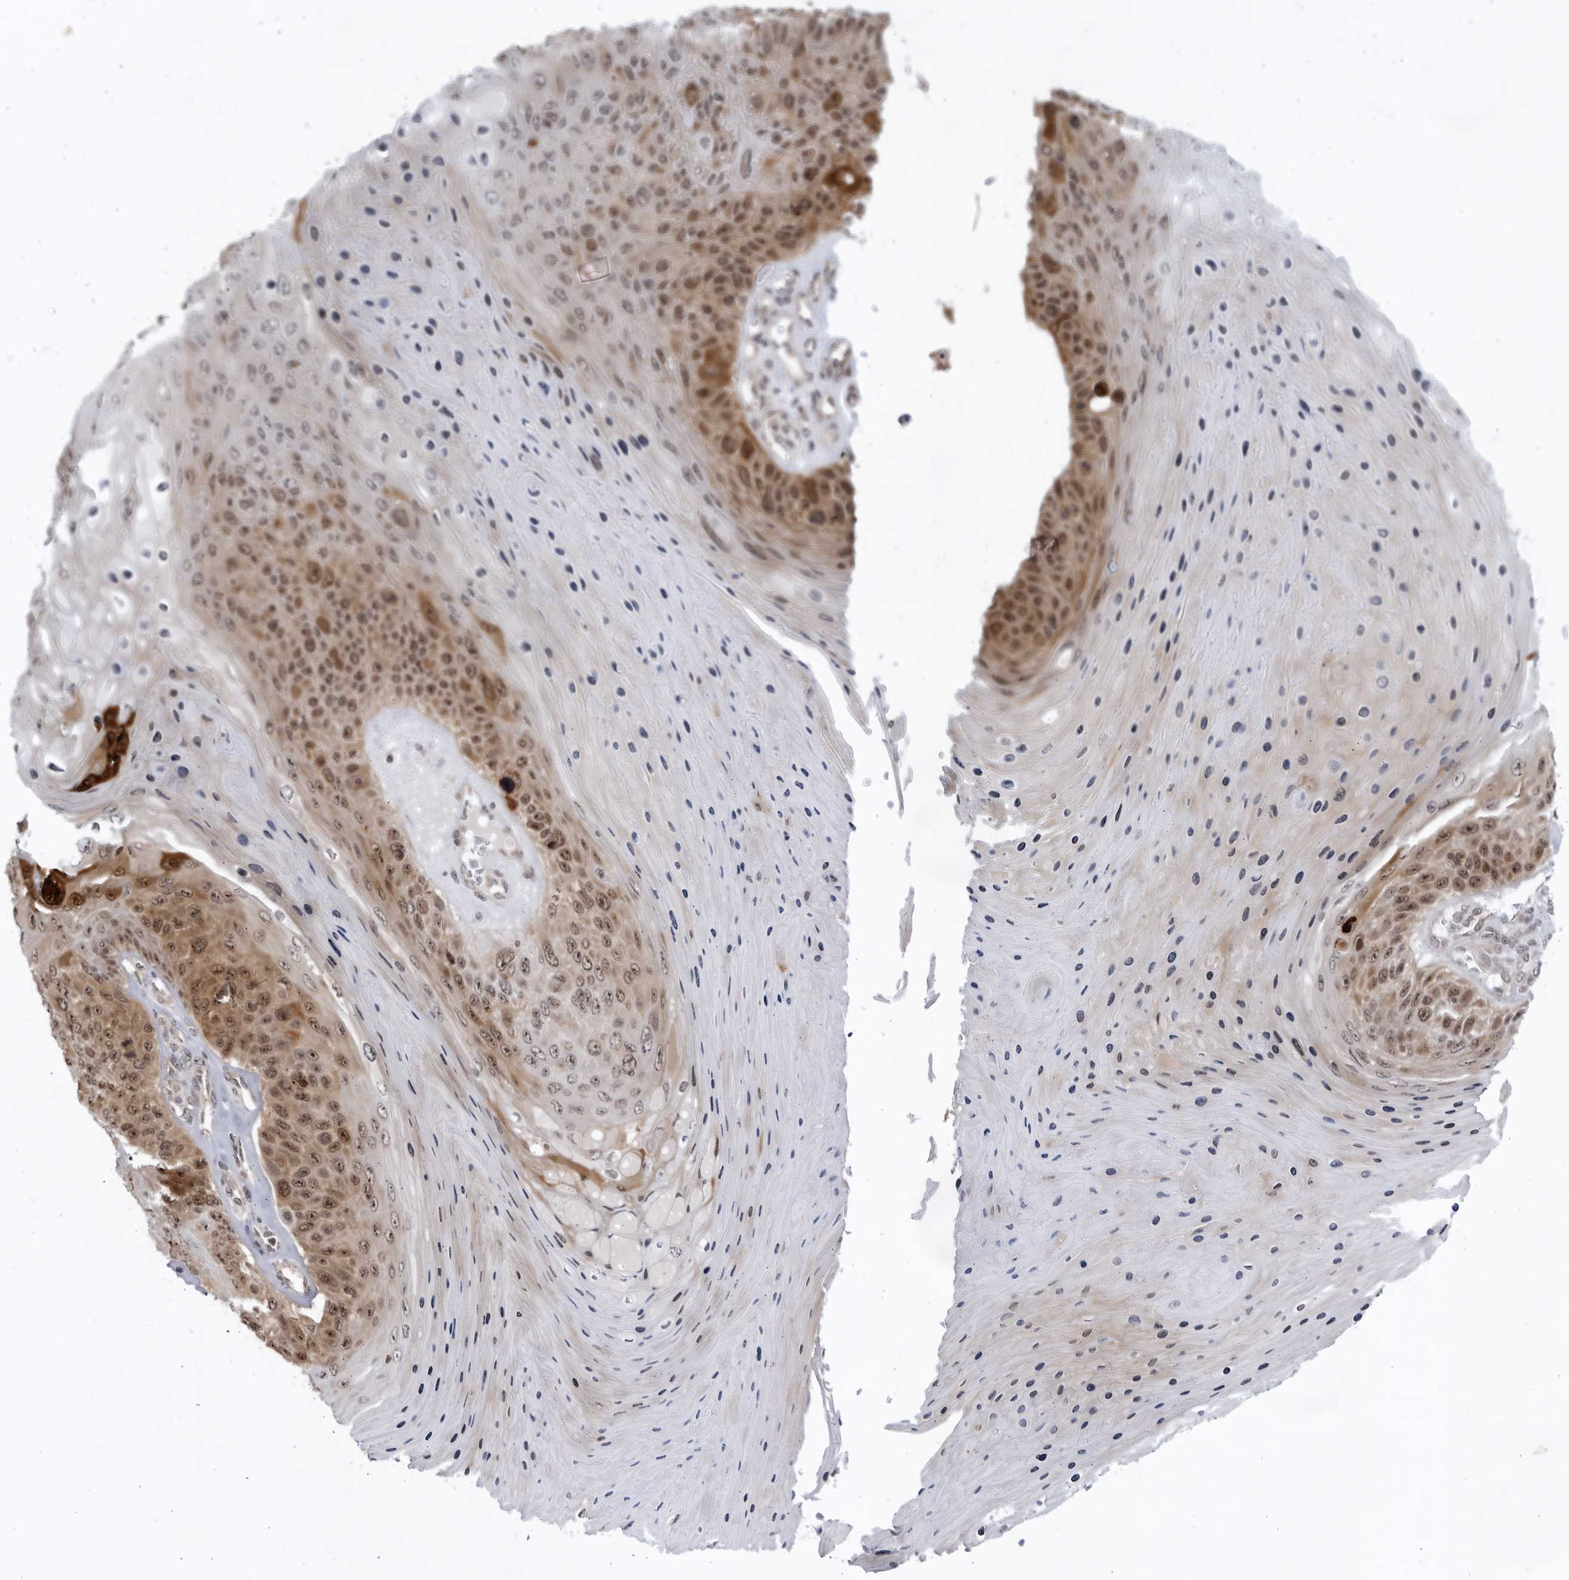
{"staining": {"intensity": "strong", "quantity": "25%-75%", "location": "cytoplasmic/membranous,nuclear"}, "tissue": "skin cancer", "cell_type": "Tumor cells", "image_type": "cancer", "snomed": [{"axis": "morphology", "description": "Squamous cell carcinoma, NOS"}, {"axis": "topography", "description": "Skin"}], "caption": "Immunohistochemistry of human skin squamous cell carcinoma exhibits high levels of strong cytoplasmic/membranous and nuclear staining in about 25%-75% of tumor cells.", "gene": "ITGB3BP", "patient": {"sex": "female", "age": 88}}